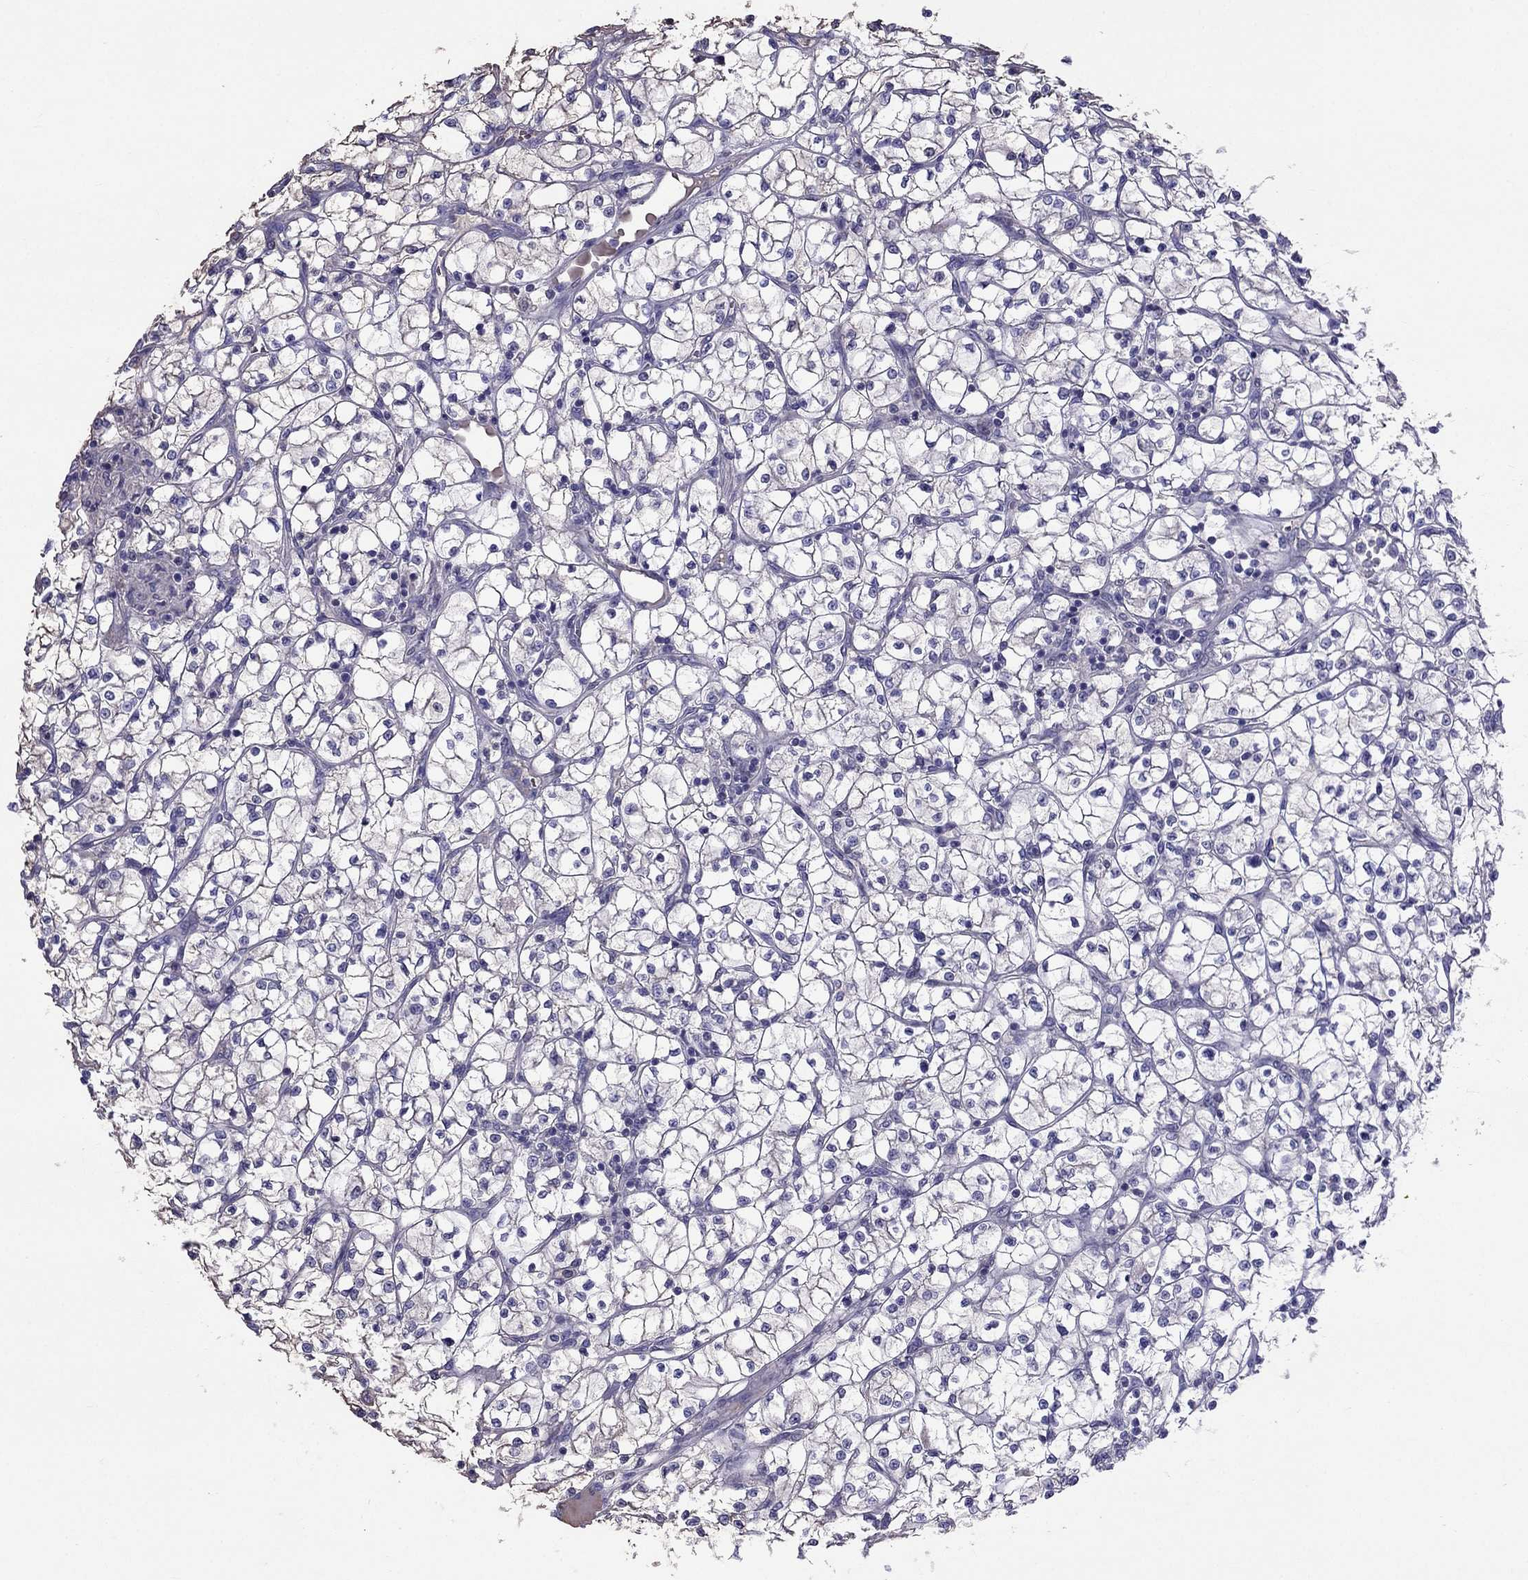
{"staining": {"intensity": "negative", "quantity": "none", "location": "none"}, "tissue": "renal cancer", "cell_type": "Tumor cells", "image_type": "cancer", "snomed": [{"axis": "morphology", "description": "Adenocarcinoma, NOS"}, {"axis": "topography", "description": "Kidney"}], "caption": "Immunohistochemistry (IHC) image of neoplastic tissue: renal cancer (adenocarcinoma) stained with DAB (3,3'-diaminobenzidine) demonstrates no significant protein positivity in tumor cells.", "gene": "TBC1D21", "patient": {"sex": "female", "age": 64}}